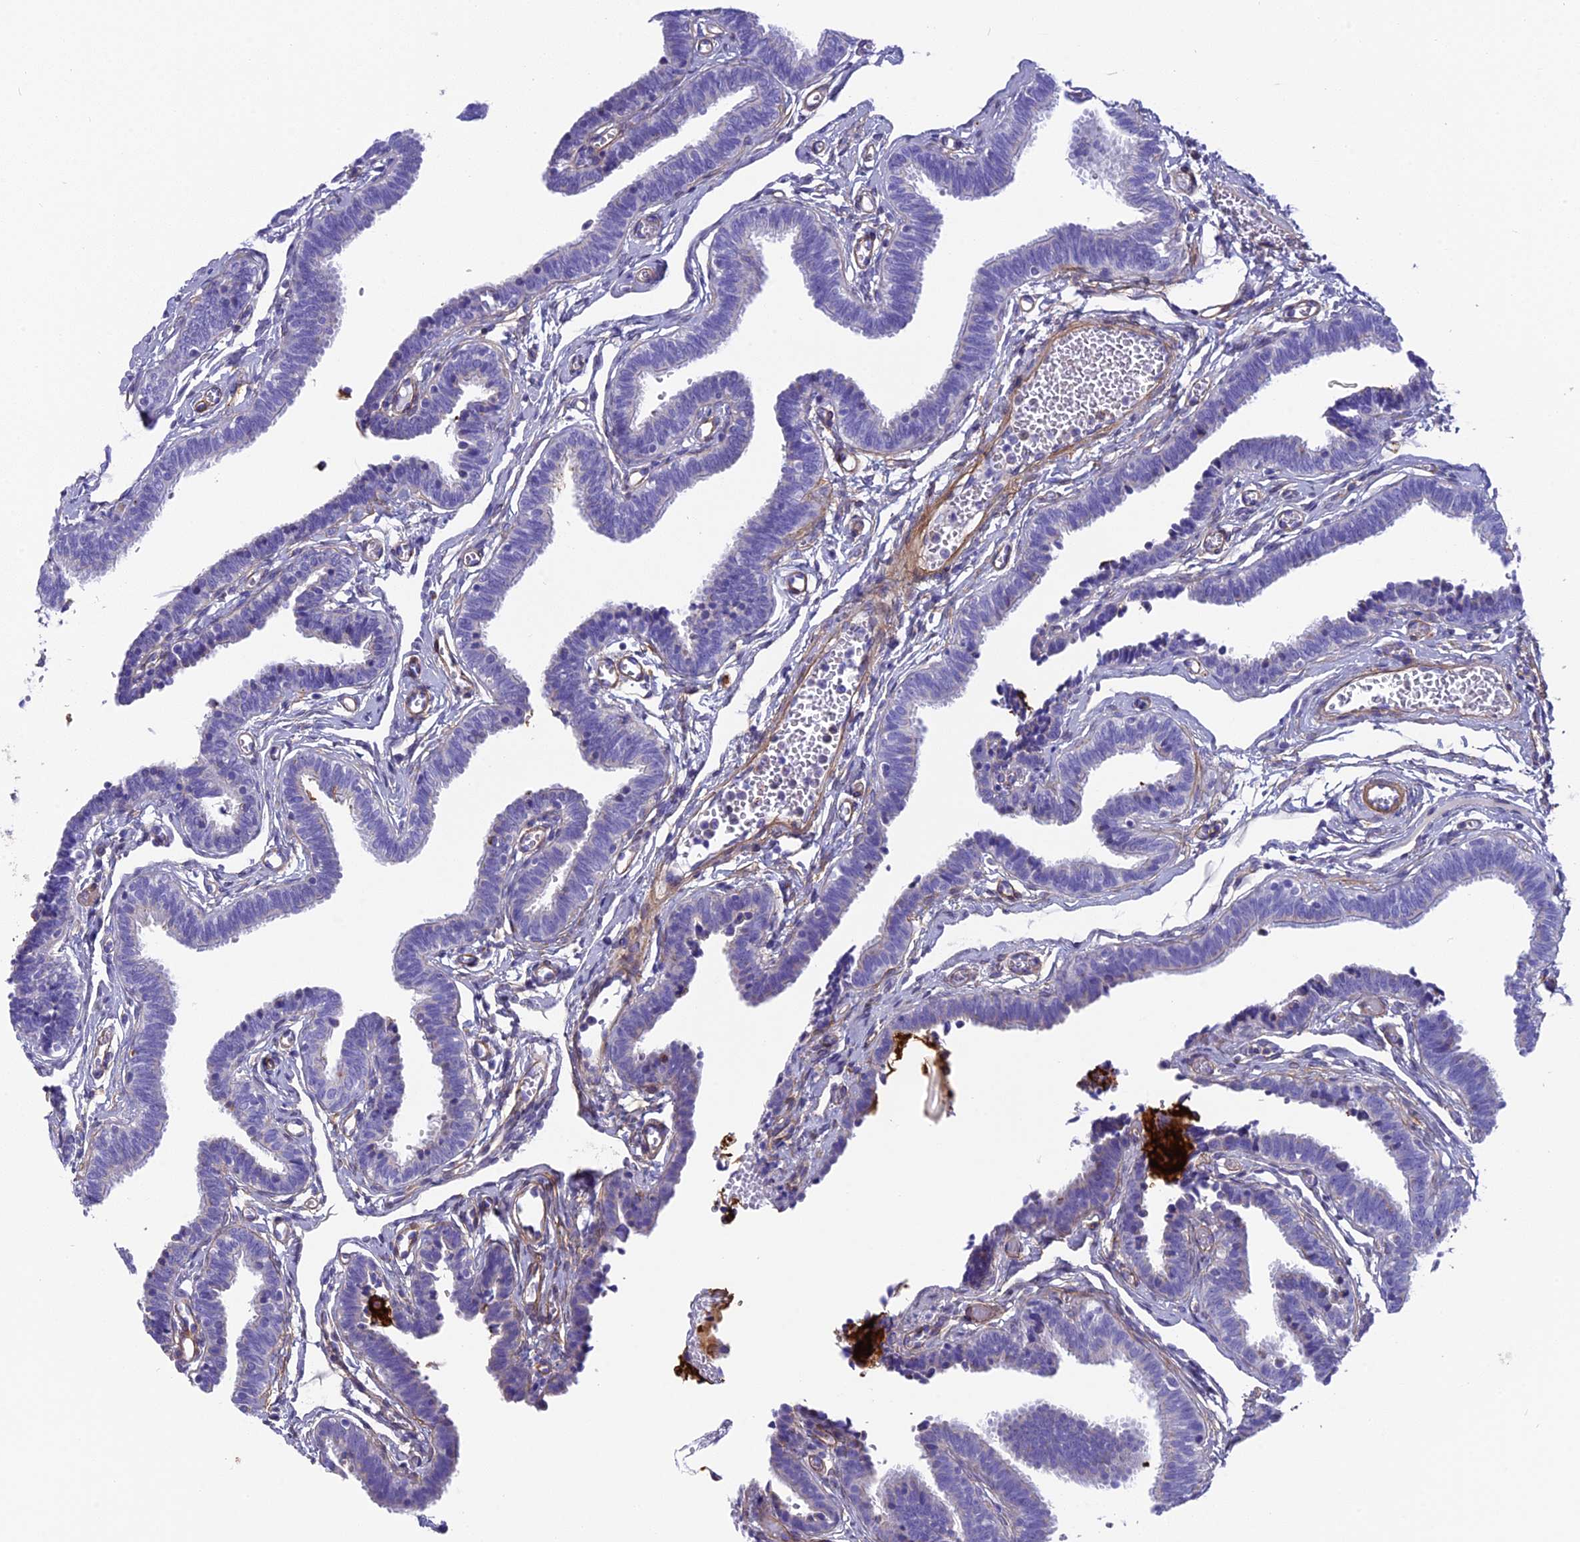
{"staining": {"intensity": "negative", "quantity": "none", "location": "none"}, "tissue": "fallopian tube", "cell_type": "Glandular cells", "image_type": "normal", "snomed": [{"axis": "morphology", "description": "Normal tissue, NOS"}, {"axis": "topography", "description": "Fallopian tube"}, {"axis": "topography", "description": "Ovary"}], "caption": "Photomicrograph shows no protein expression in glandular cells of benign fallopian tube. Brightfield microscopy of immunohistochemistry stained with DAB (brown) and hematoxylin (blue), captured at high magnification.", "gene": "TNS1", "patient": {"sex": "female", "age": 23}}